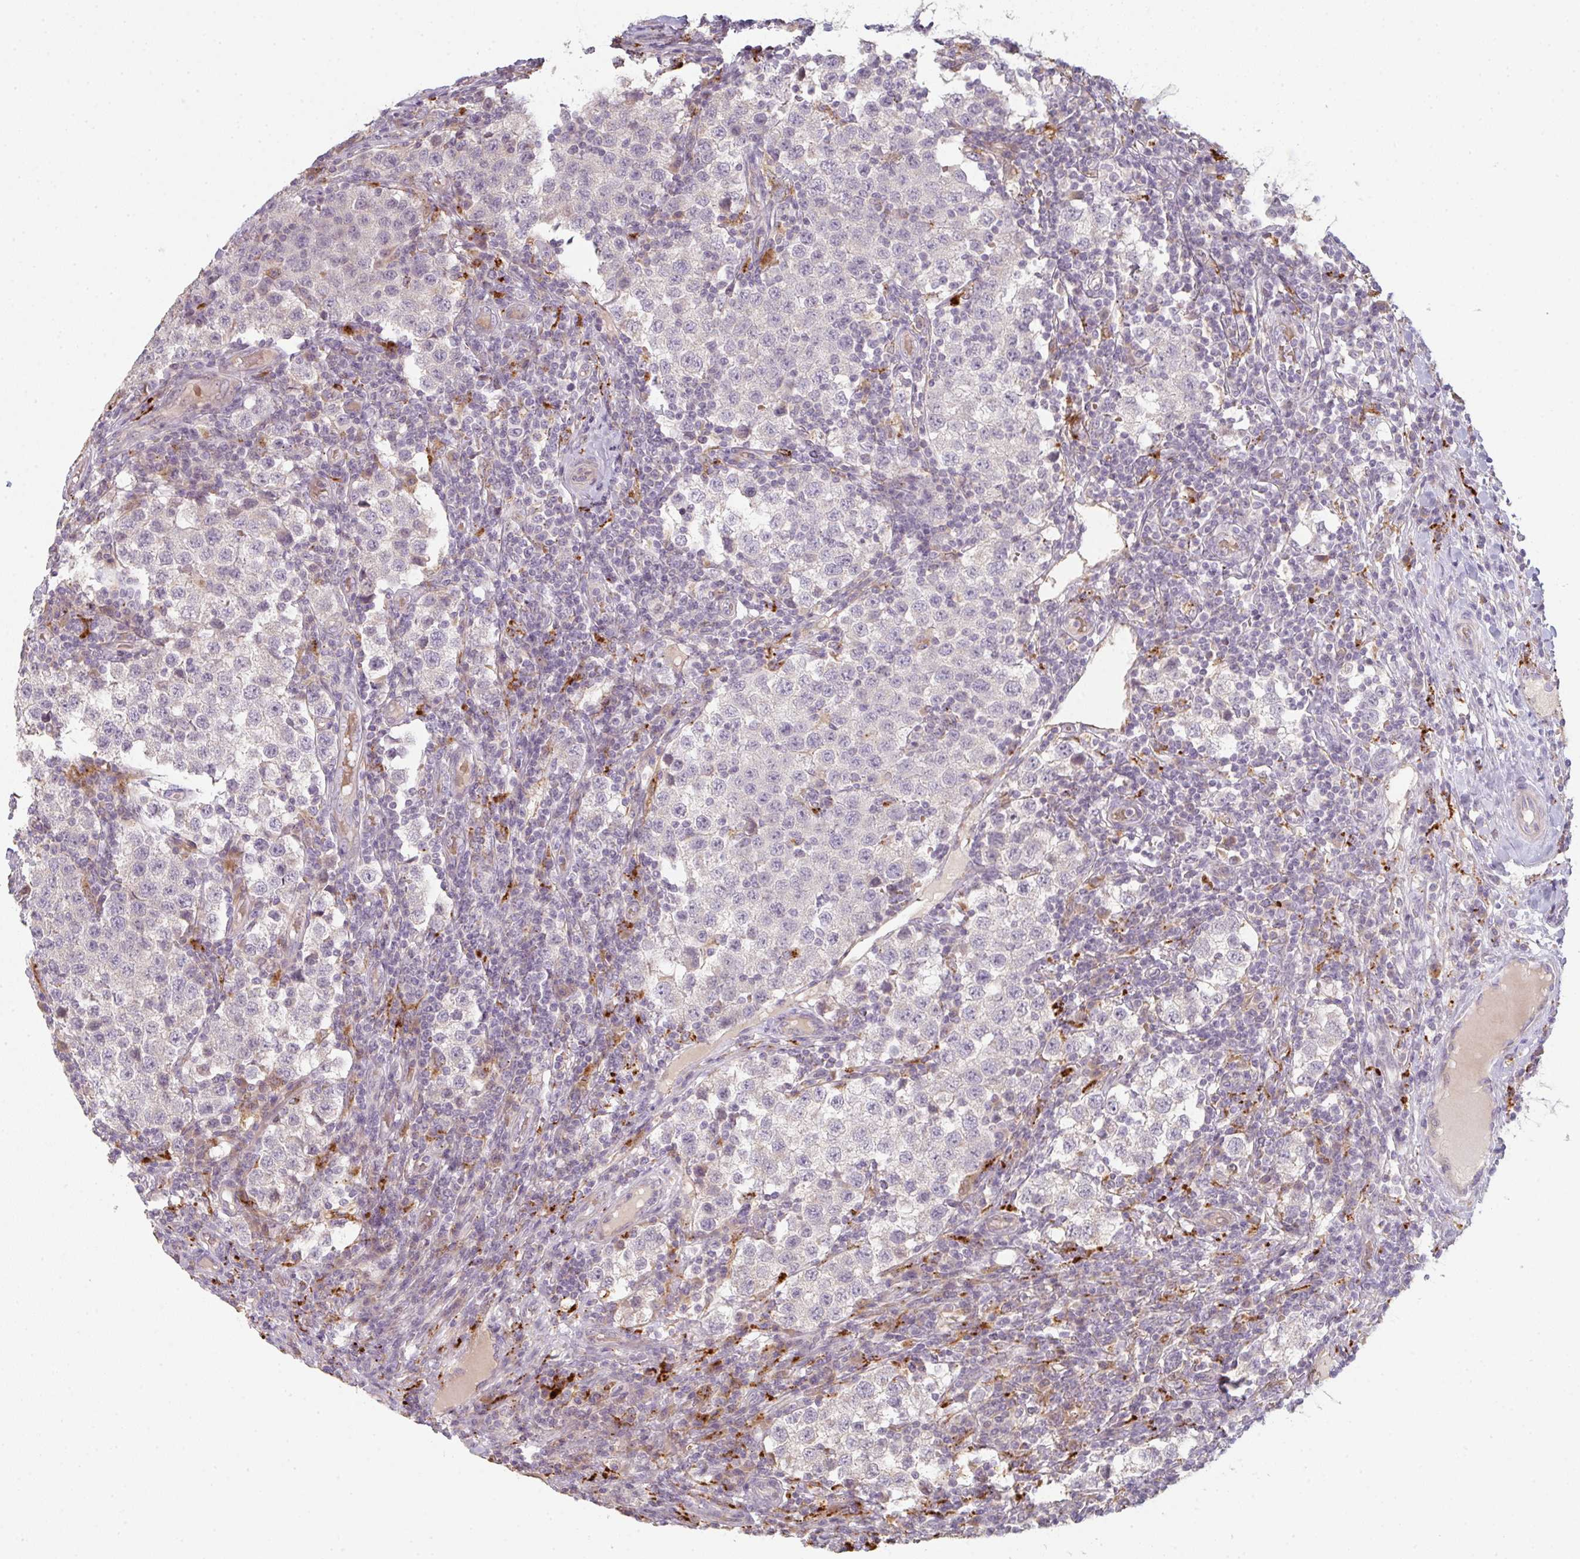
{"staining": {"intensity": "negative", "quantity": "none", "location": "none"}, "tissue": "testis cancer", "cell_type": "Tumor cells", "image_type": "cancer", "snomed": [{"axis": "morphology", "description": "Seminoma, NOS"}, {"axis": "topography", "description": "Testis"}], "caption": "Human testis seminoma stained for a protein using IHC reveals no staining in tumor cells.", "gene": "TMEM237", "patient": {"sex": "male", "age": 34}}